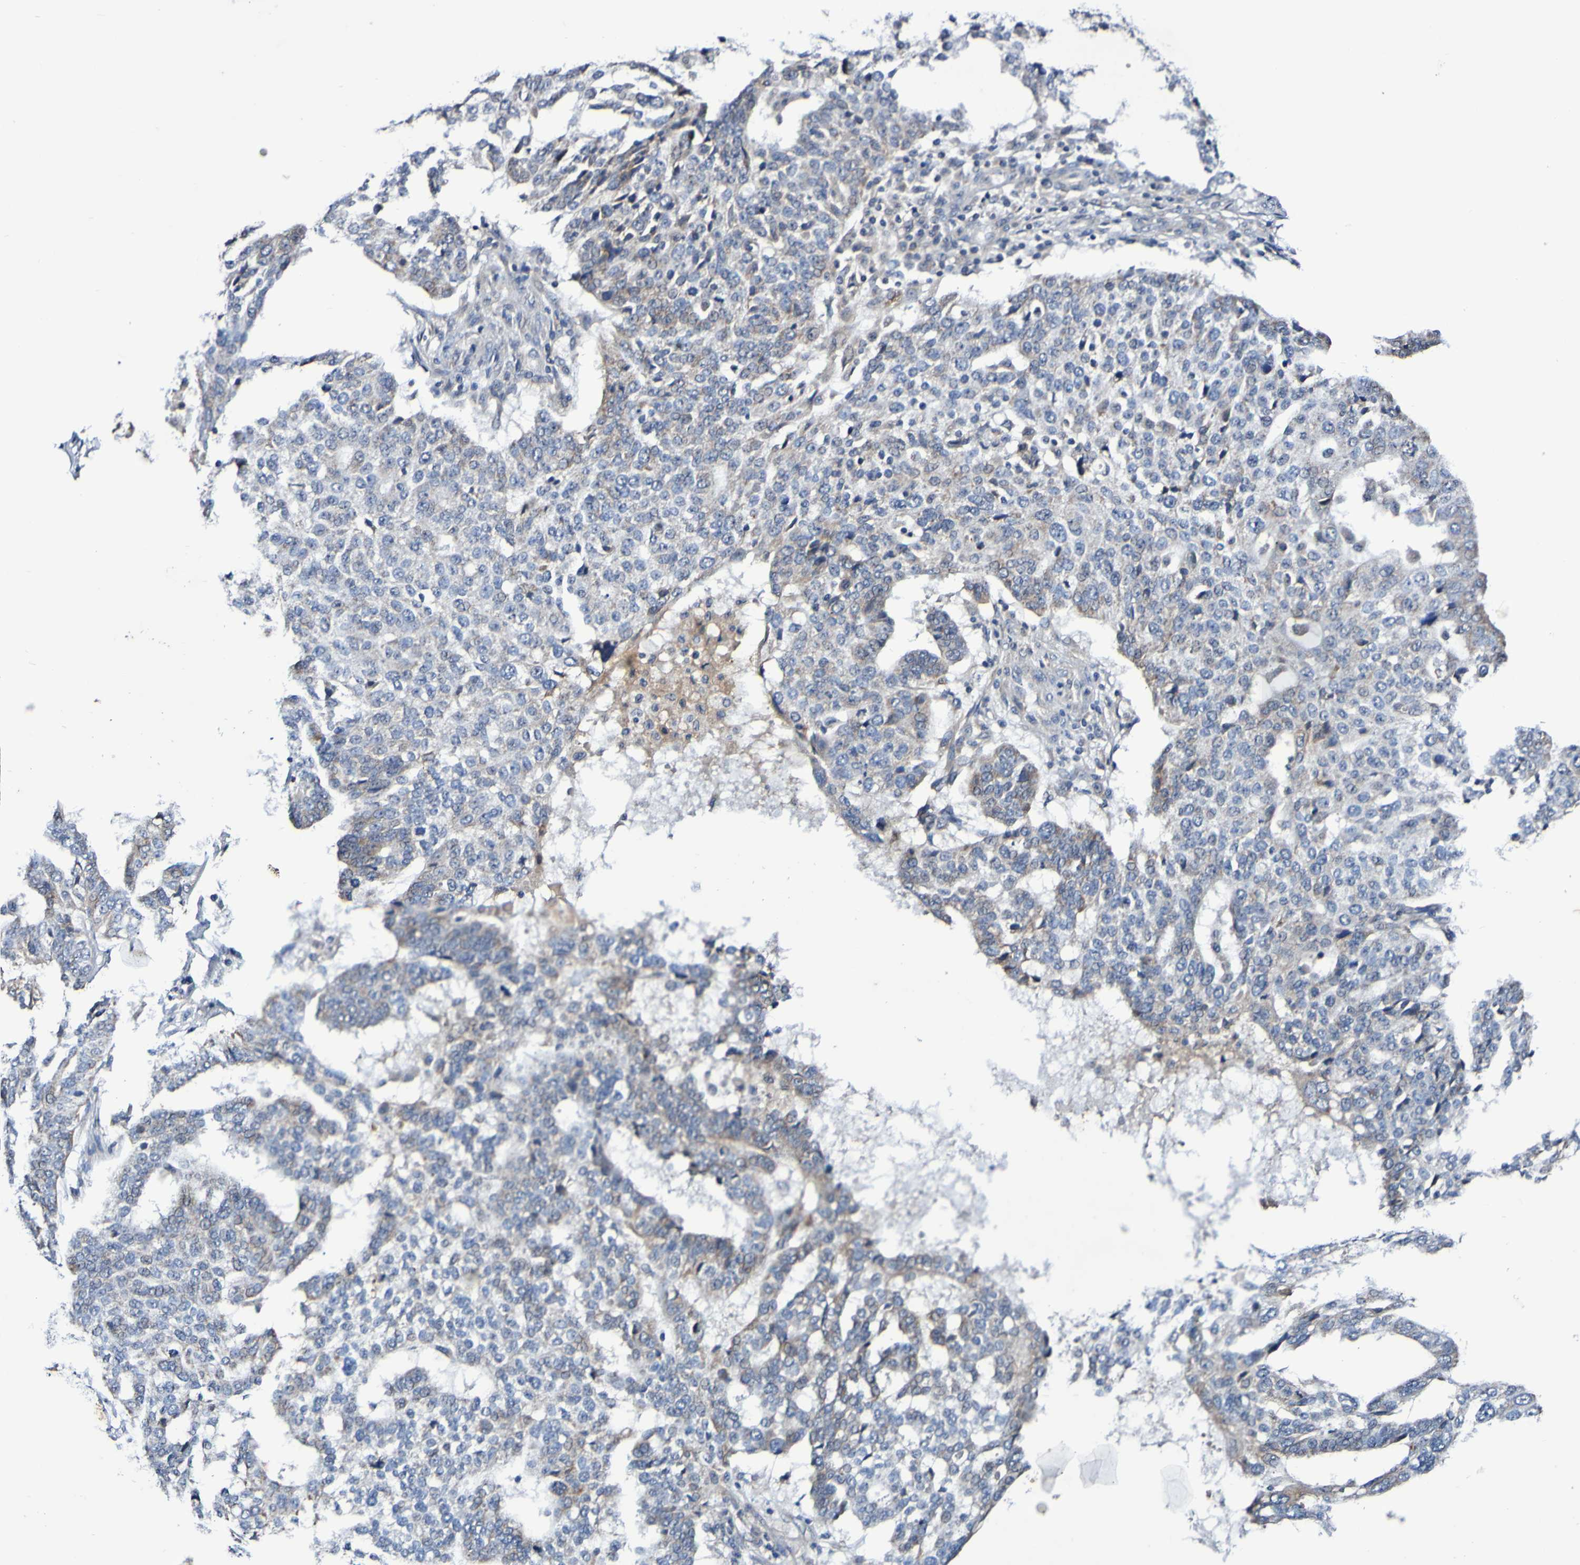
{"staining": {"intensity": "negative", "quantity": "none", "location": "none"}, "tissue": "ovarian cancer", "cell_type": "Tumor cells", "image_type": "cancer", "snomed": [{"axis": "morphology", "description": "Cystadenocarcinoma, serous, NOS"}, {"axis": "topography", "description": "Ovary"}], "caption": "IHC of human ovarian cancer (serous cystadenocarcinoma) reveals no expression in tumor cells.", "gene": "PTP4A2", "patient": {"sex": "female", "age": 59}}